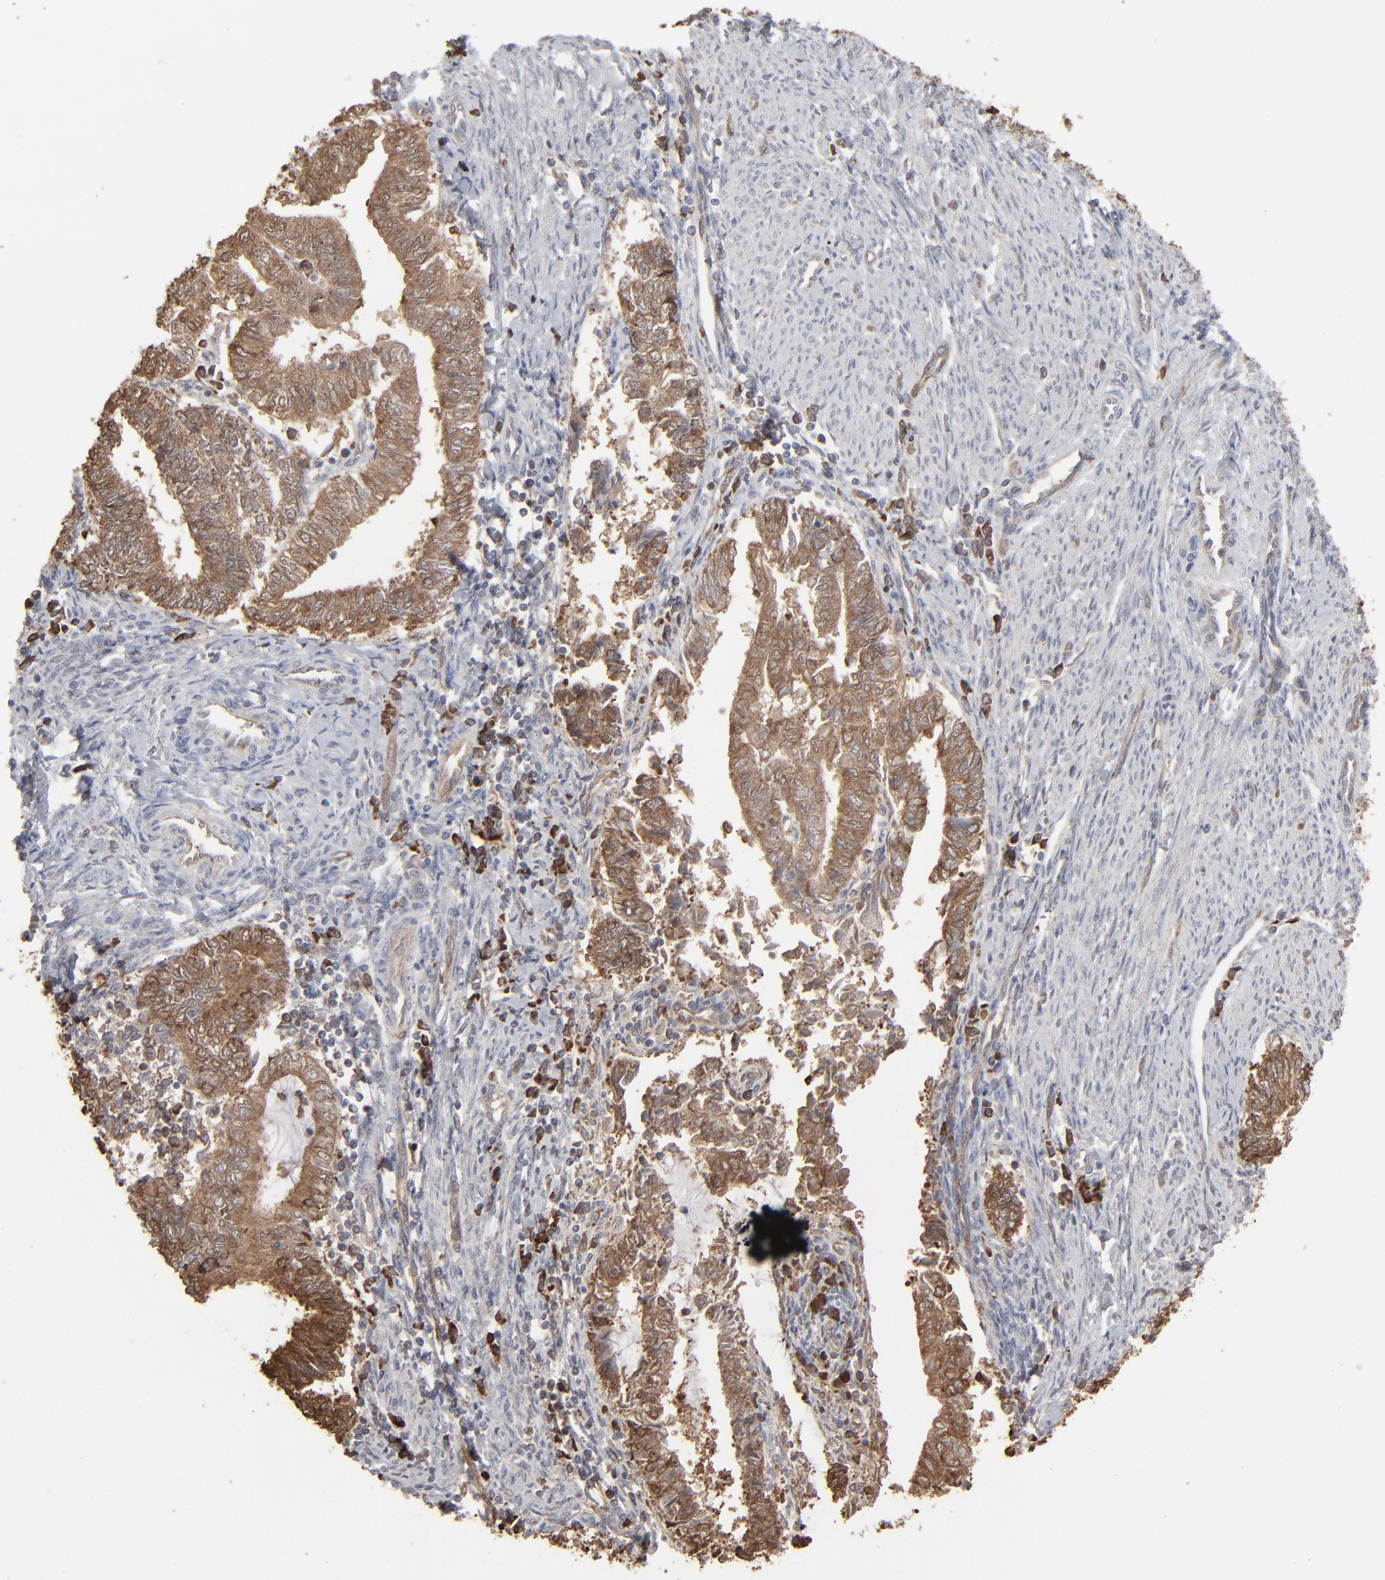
{"staining": {"intensity": "strong", "quantity": ">75%", "location": "cytoplasmic/membranous"}, "tissue": "endometrial cancer", "cell_type": "Tumor cells", "image_type": "cancer", "snomed": [{"axis": "morphology", "description": "Adenocarcinoma, NOS"}, {"axis": "topography", "description": "Endometrium"}], "caption": "This is a photomicrograph of immunohistochemistry staining of endometrial adenocarcinoma, which shows strong positivity in the cytoplasmic/membranous of tumor cells.", "gene": "NME1-NME2", "patient": {"sex": "female", "age": 66}}